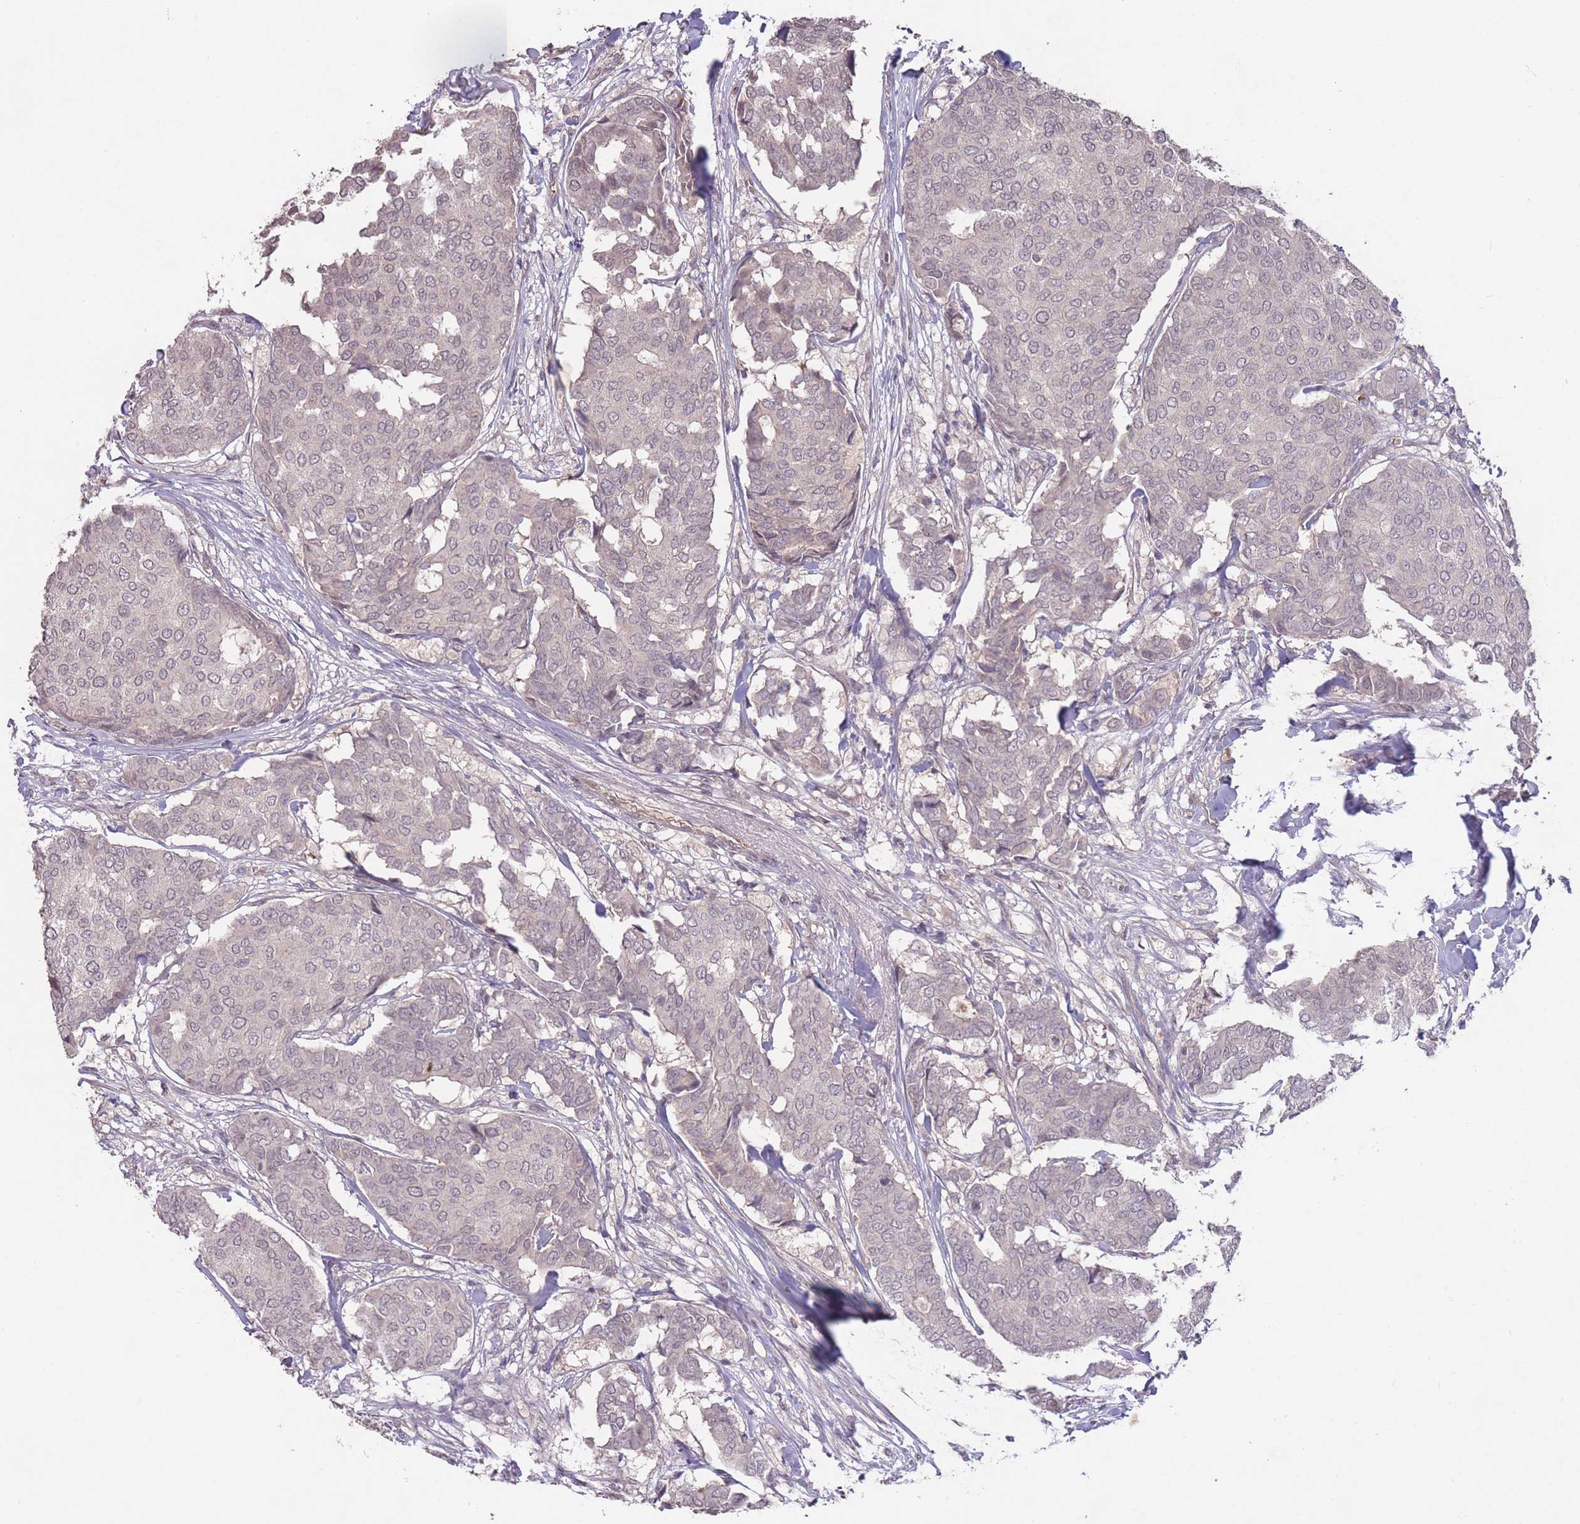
{"staining": {"intensity": "negative", "quantity": "none", "location": "none"}, "tissue": "breast cancer", "cell_type": "Tumor cells", "image_type": "cancer", "snomed": [{"axis": "morphology", "description": "Duct carcinoma"}, {"axis": "topography", "description": "Breast"}], "caption": "Immunohistochemistry image of human infiltrating ductal carcinoma (breast) stained for a protein (brown), which exhibits no staining in tumor cells.", "gene": "ADCYAP1R1", "patient": {"sex": "female", "age": 75}}